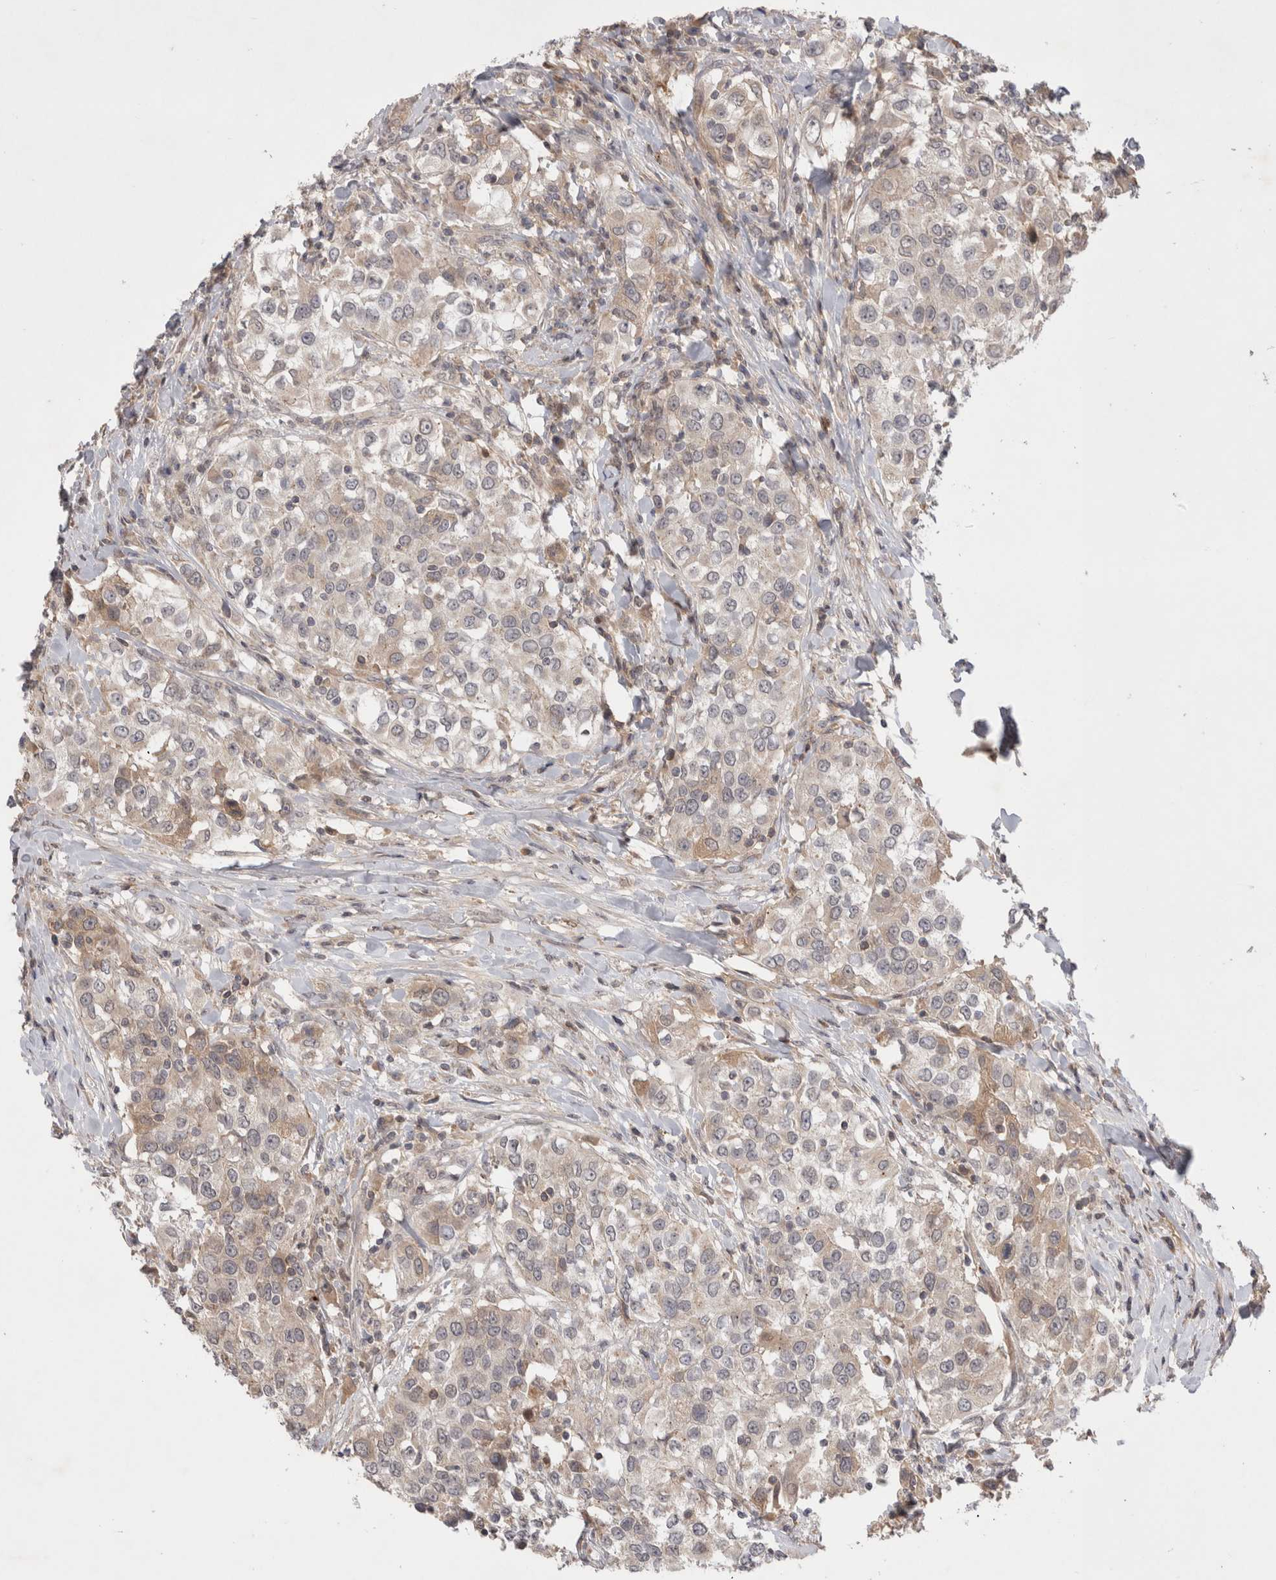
{"staining": {"intensity": "weak", "quantity": "25%-75%", "location": "cytoplasmic/membranous"}, "tissue": "urothelial cancer", "cell_type": "Tumor cells", "image_type": "cancer", "snomed": [{"axis": "morphology", "description": "Urothelial carcinoma, High grade"}, {"axis": "topography", "description": "Urinary bladder"}], "caption": "A brown stain labels weak cytoplasmic/membranous expression of a protein in human urothelial carcinoma (high-grade) tumor cells.", "gene": "PLEKHM1", "patient": {"sex": "female", "age": 80}}